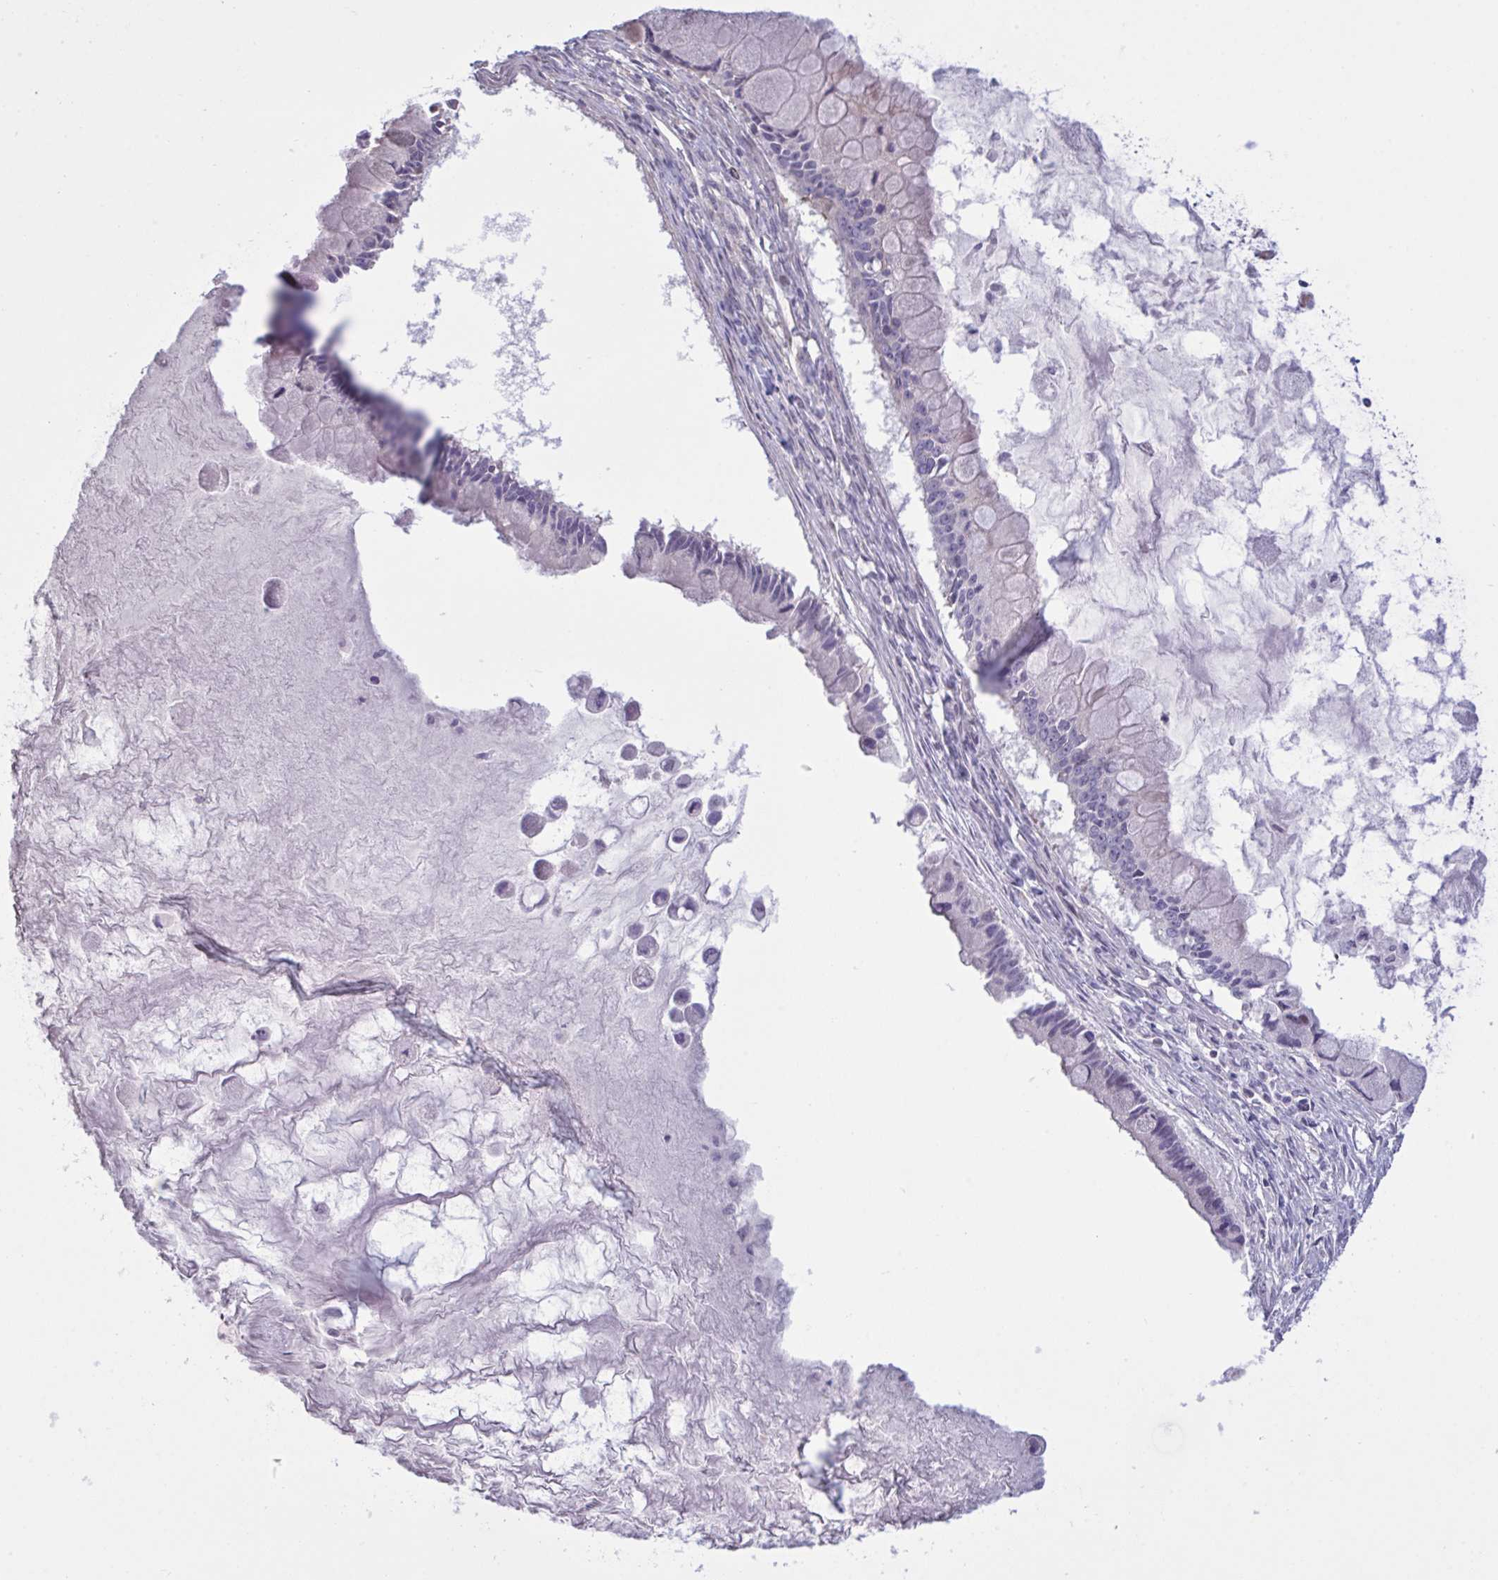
{"staining": {"intensity": "negative", "quantity": "none", "location": "none"}, "tissue": "ovarian cancer", "cell_type": "Tumor cells", "image_type": "cancer", "snomed": [{"axis": "morphology", "description": "Cystadenocarcinoma, mucinous, NOS"}, {"axis": "topography", "description": "Ovary"}], "caption": "DAB immunohistochemical staining of human ovarian cancer shows no significant staining in tumor cells.", "gene": "VWC2", "patient": {"sex": "female", "age": 63}}